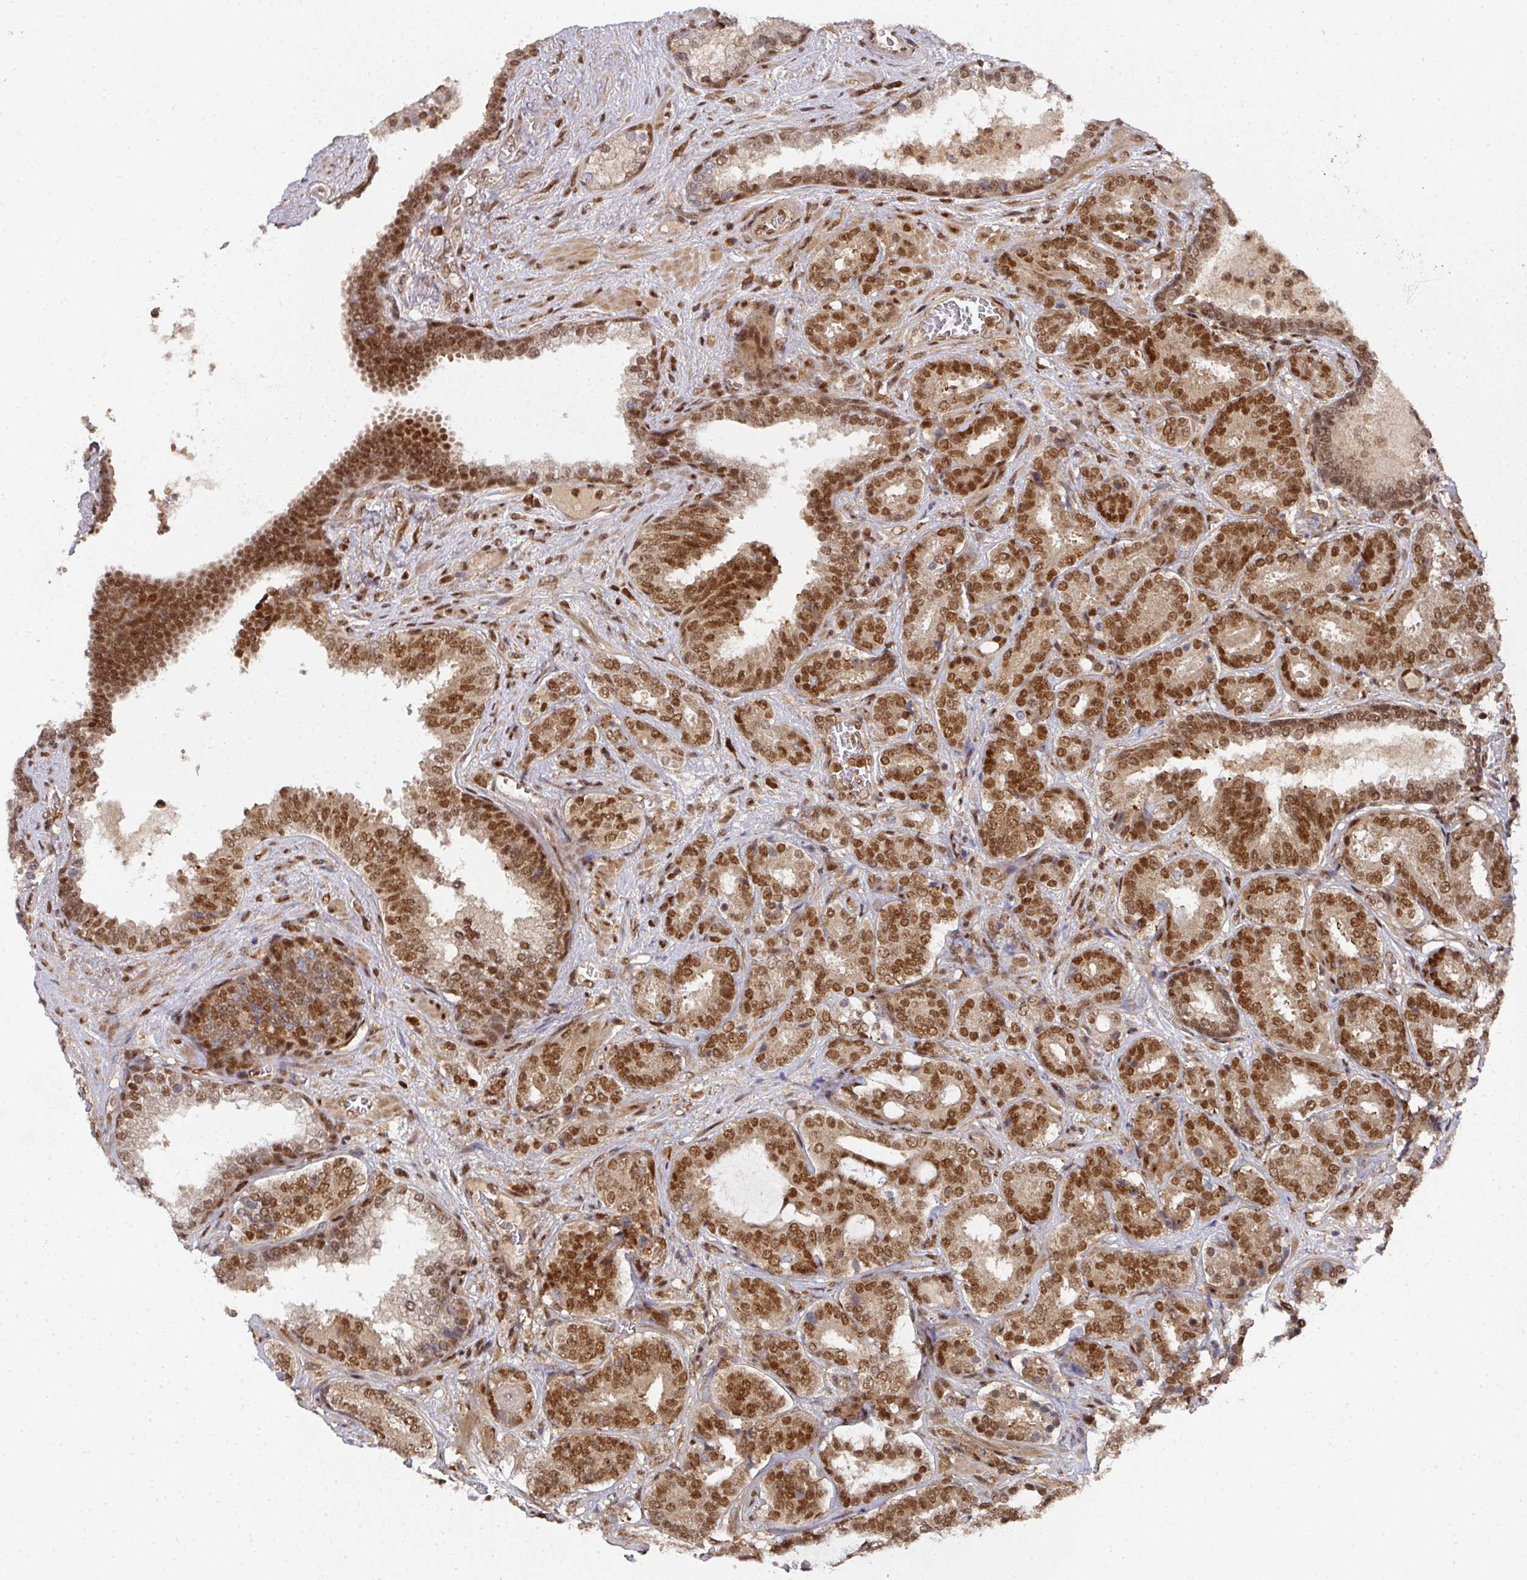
{"staining": {"intensity": "moderate", "quantity": ">75%", "location": "nuclear"}, "tissue": "prostate cancer", "cell_type": "Tumor cells", "image_type": "cancer", "snomed": [{"axis": "morphology", "description": "Adenocarcinoma, High grade"}, {"axis": "topography", "description": "Prostate"}], "caption": "There is medium levels of moderate nuclear positivity in tumor cells of prostate cancer (high-grade adenocarcinoma), as demonstrated by immunohistochemical staining (brown color).", "gene": "DIDO1", "patient": {"sex": "male", "age": 65}}